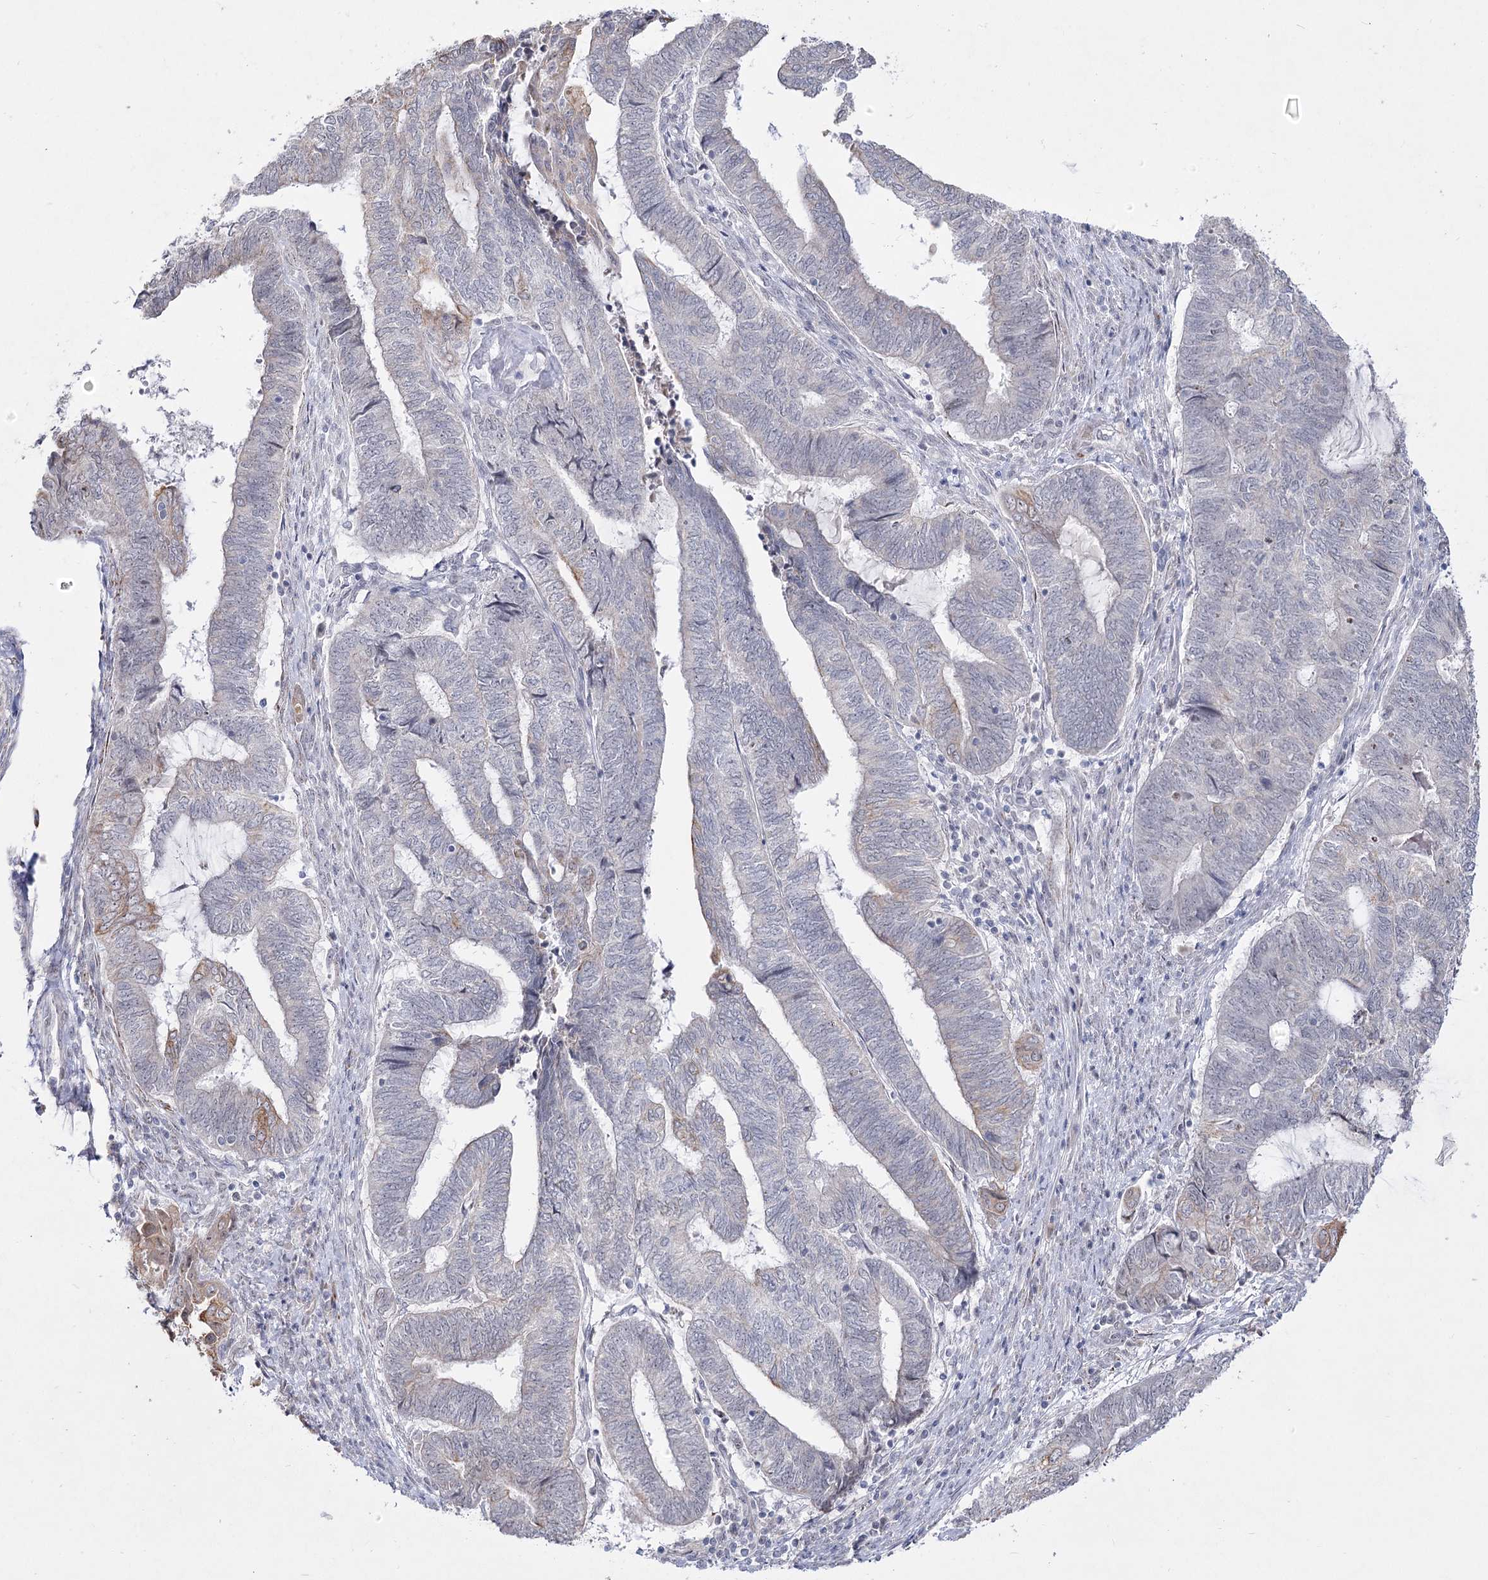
{"staining": {"intensity": "negative", "quantity": "none", "location": "none"}, "tissue": "endometrial cancer", "cell_type": "Tumor cells", "image_type": "cancer", "snomed": [{"axis": "morphology", "description": "Adenocarcinoma, NOS"}, {"axis": "topography", "description": "Uterus"}, {"axis": "topography", "description": "Endometrium"}], "caption": "DAB immunohistochemical staining of endometrial cancer (adenocarcinoma) exhibits no significant staining in tumor cells. Brightfield microscopy of IHC stained with DAB (3,3'-diaminobenzidine) (brown) and hematoxylin (blue), captured at high magnification.", "gene": "DDX50", "patient": {"sex": "female", "age": 70}}